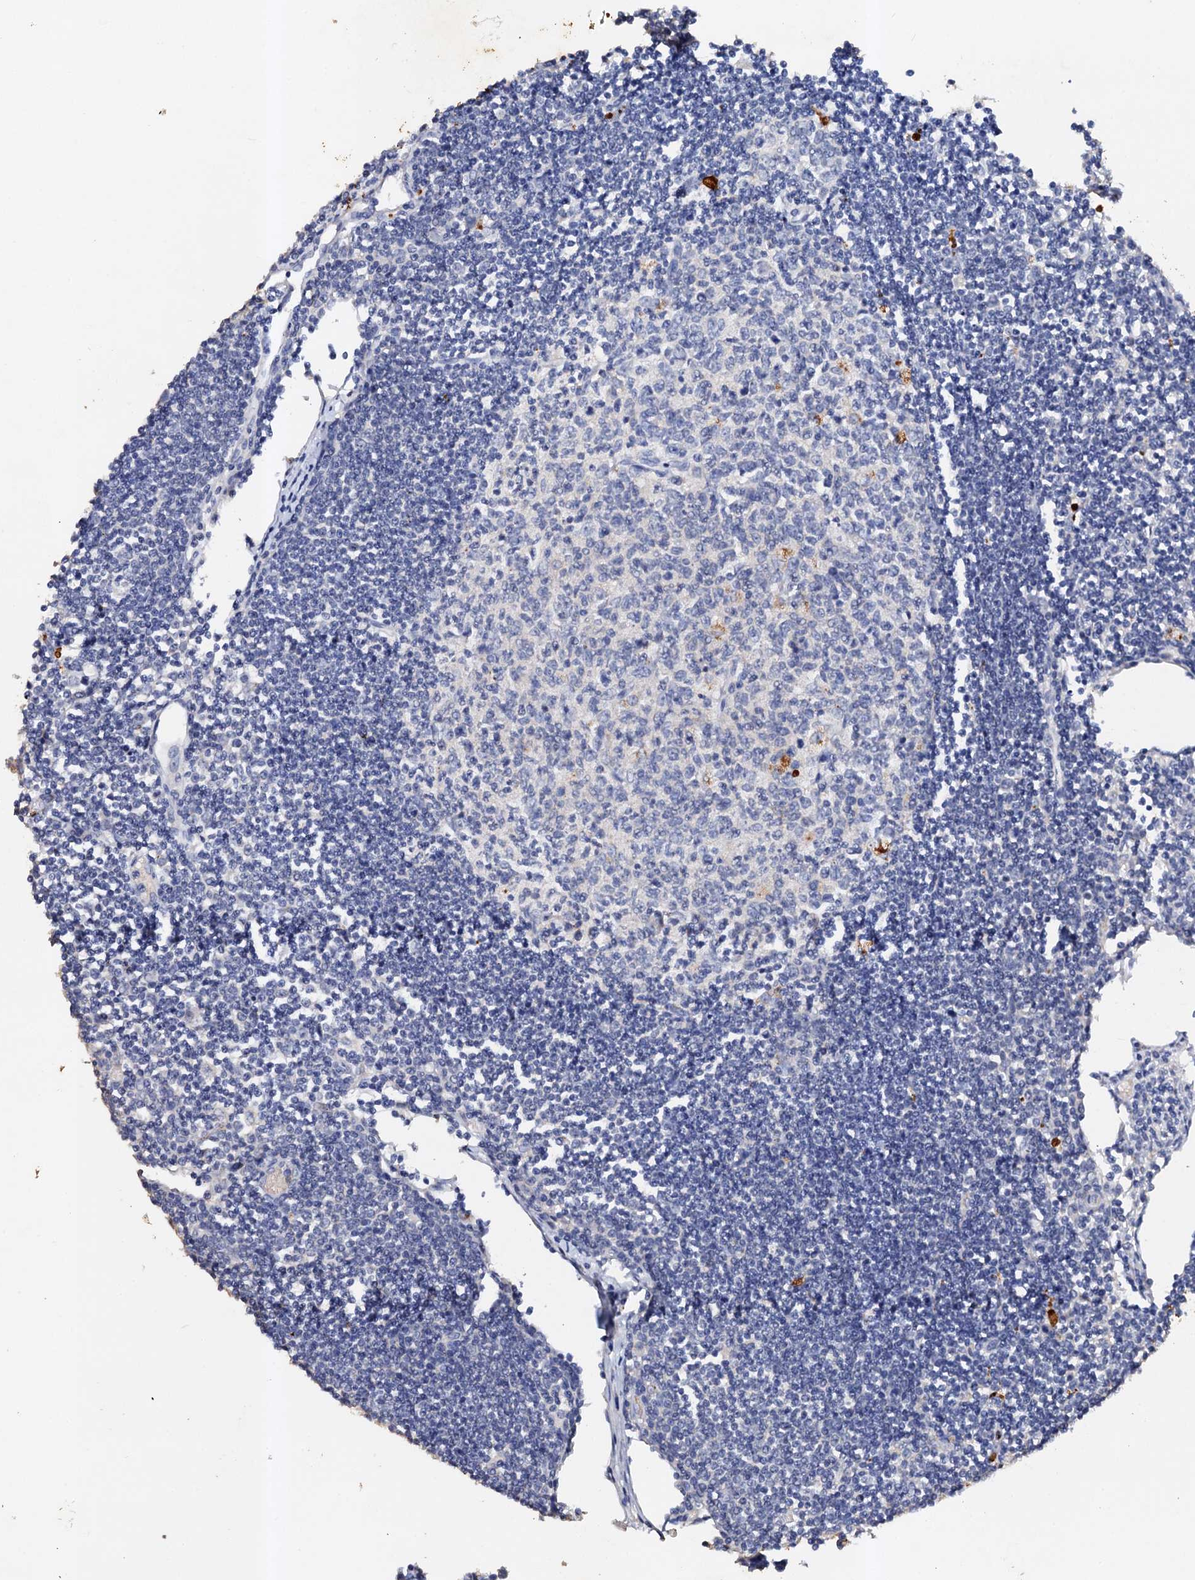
{"staining": {"intensity": "negative", "quantity": "none", "location": "none"}, "tissue": "lymph node", "cell_type": "Germinal center cells", "image_type": "normal", "snomed": [{"axis": "morphology", "description": "Normal tissue, NOS"}, {"axis": "topography", "description": "Lymph node"}], "caption": "Lymph node was stained to show a protein in brown. There is no significant staining in germinal center cells. (Brightfield microscopy of DAB (3,3'-diaminobenzidine) immunohistochemistry (IHC) at high magnification).", "gene": "VPS36", "patient": {"sex": "female", "age": 11}}